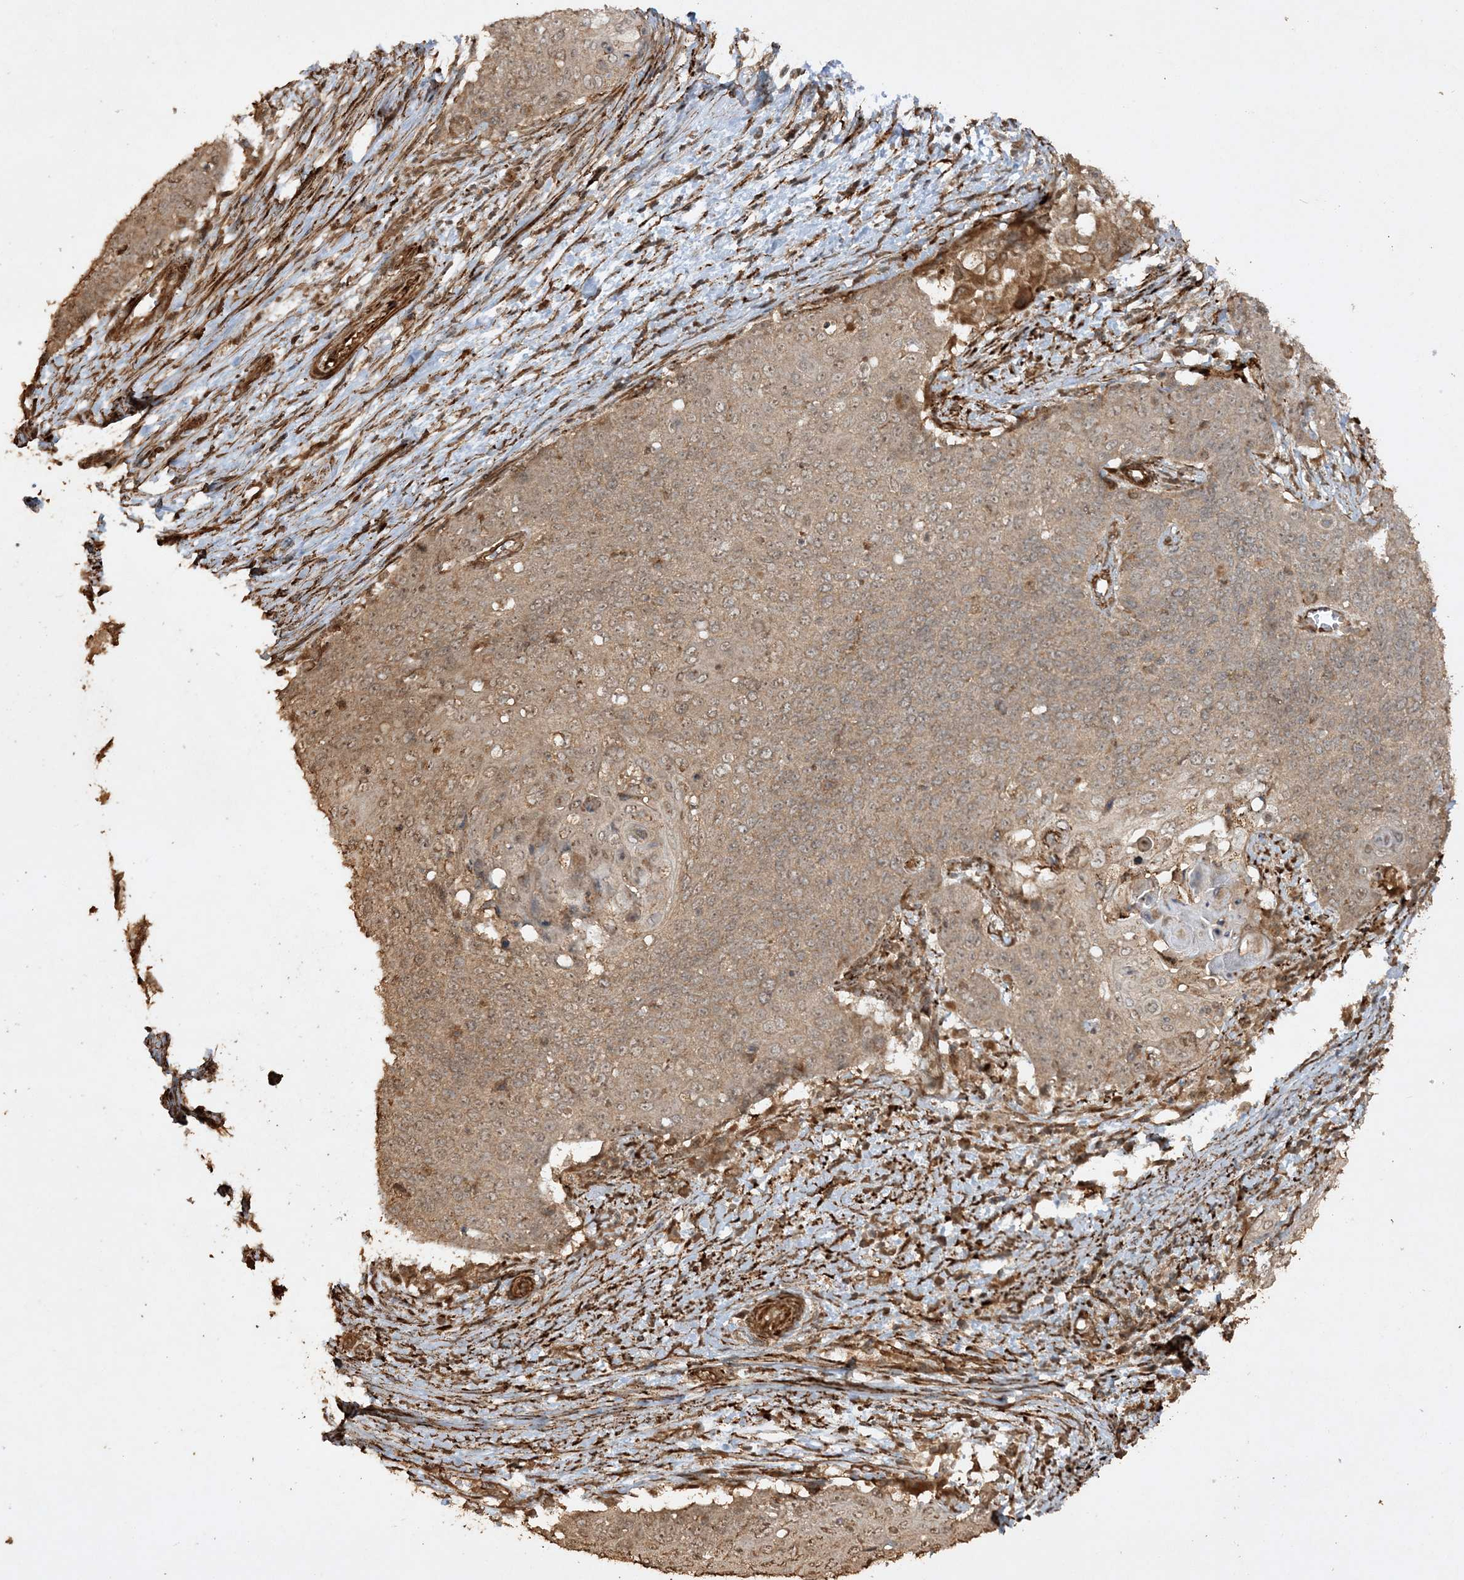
{"staining": {"intensity": "moderate", "quantity": ">75%", "location": "cytoplasmic/membranous"}, "tissue": "cervical cancer", "cell_type": "Tumor cells", "image_type": "cancer", "snomed": [{"axis": "morphology", "description": "Squamous cell carcinoma, NOS"}, {"axis": "topography", "description": "Cervix"}], "caption": "A photomicrograph showing moderate cytoplasmic/membranous positivity in approximately >75% of tumor cells in cervical cancer, as visualized by brown immunohistochemical staining.", "gene": "AVPI1", "patient": {"sex": "female", "age": 39}}